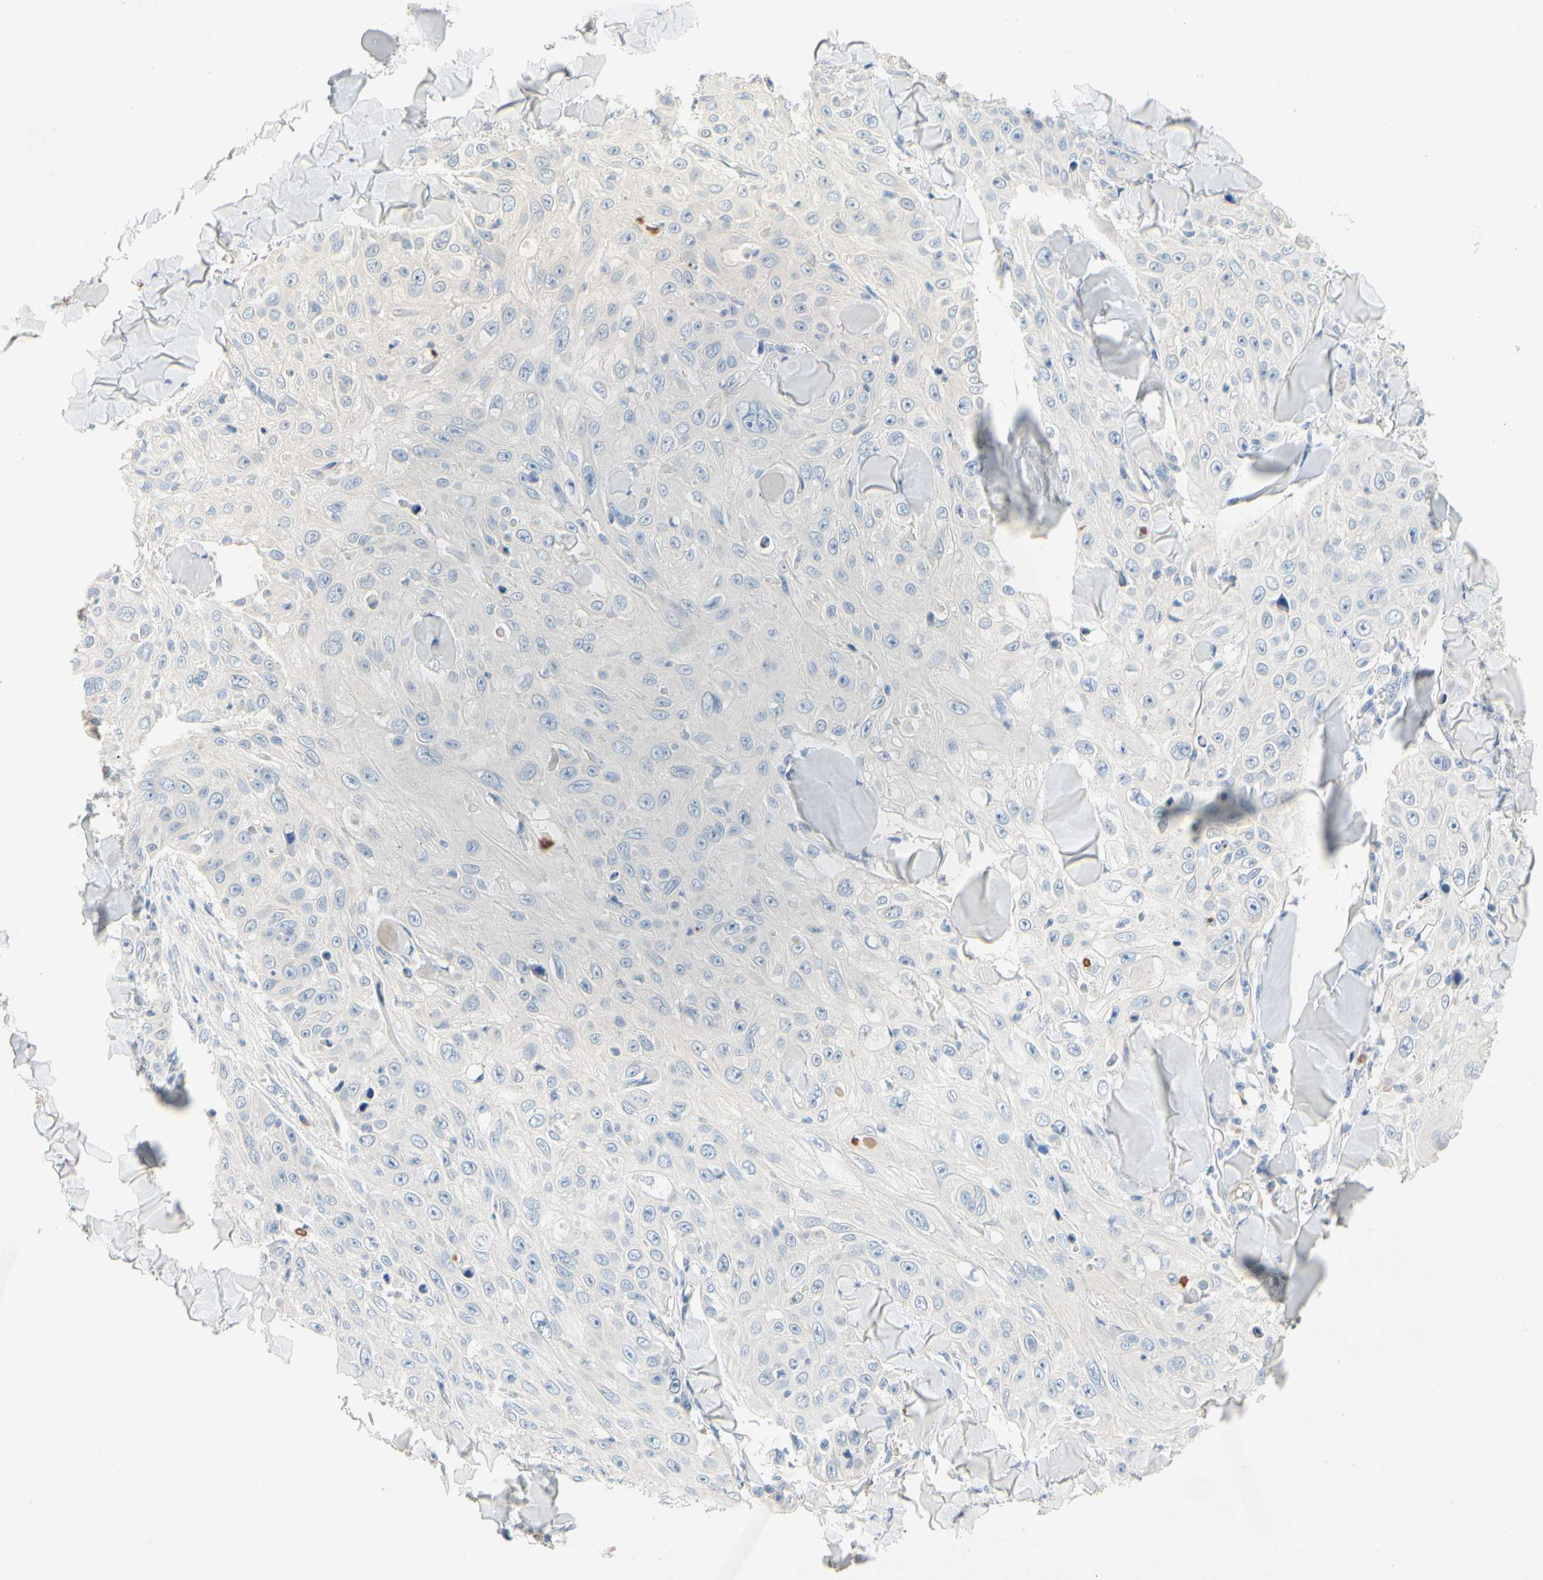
{"staining": {"intensity": "negative", "quantity": "none", "location": "none"}, "tissue": "skin cancer", "cell_type": "Tumor cells", "image_type": "cancer", "snomed": [{"axis": "morphology", "description": "Squamous cell carcinoma, NOS"}, {"axis": "topography", "description": "Skin"}], "caption": "IHC image of neoplastic tissue: squamous cell carcinoma (skin) stained with DAB (3,3'-diaminobenzidine) demonstrates no significant protein staining in tumor cells.", "gene": "CCM2L", "patient": {"sex": "male", "age": 86}}